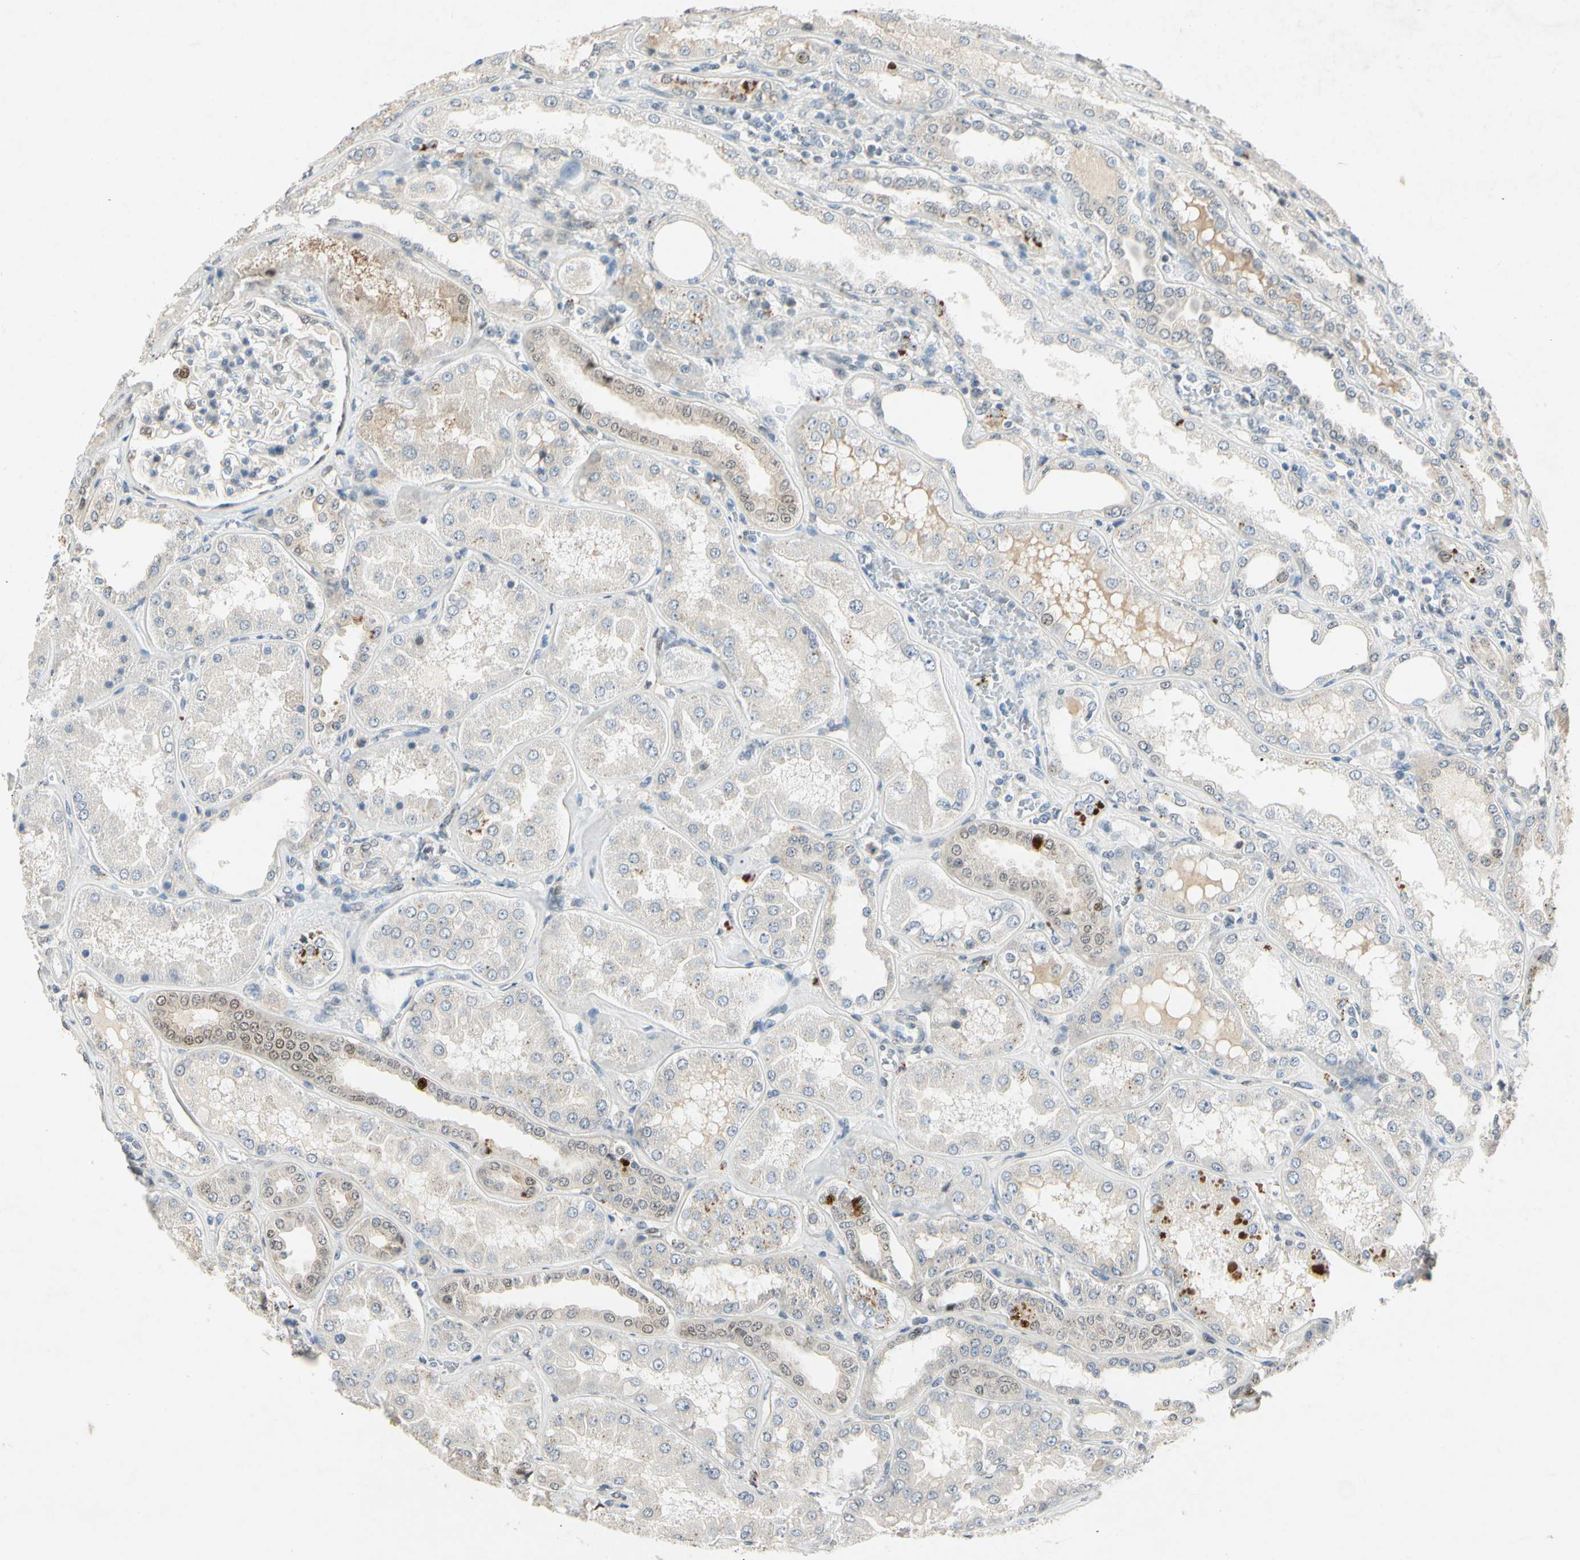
{"staining": {"intensity": "moderate", "quantity": "25%-75%", "location": "nuclear"}, "tissue": "kidney", "cell_type": "Cells in glomeruli", "image_type": "normal", "snomed": [{"axis": "morphology", "description": "Normal tissue, NOS"}, {"axis": "topography", "description": "Kidney"}], "caption": "About 25%-75% of cells in glomeruli in unremarkable kidney demonstrate moderate nuclear protein expression as visualized by brown immunohistochemical staining.", "gene": "HSPA1B", "patient": {"sex": "female", "age": 56}}